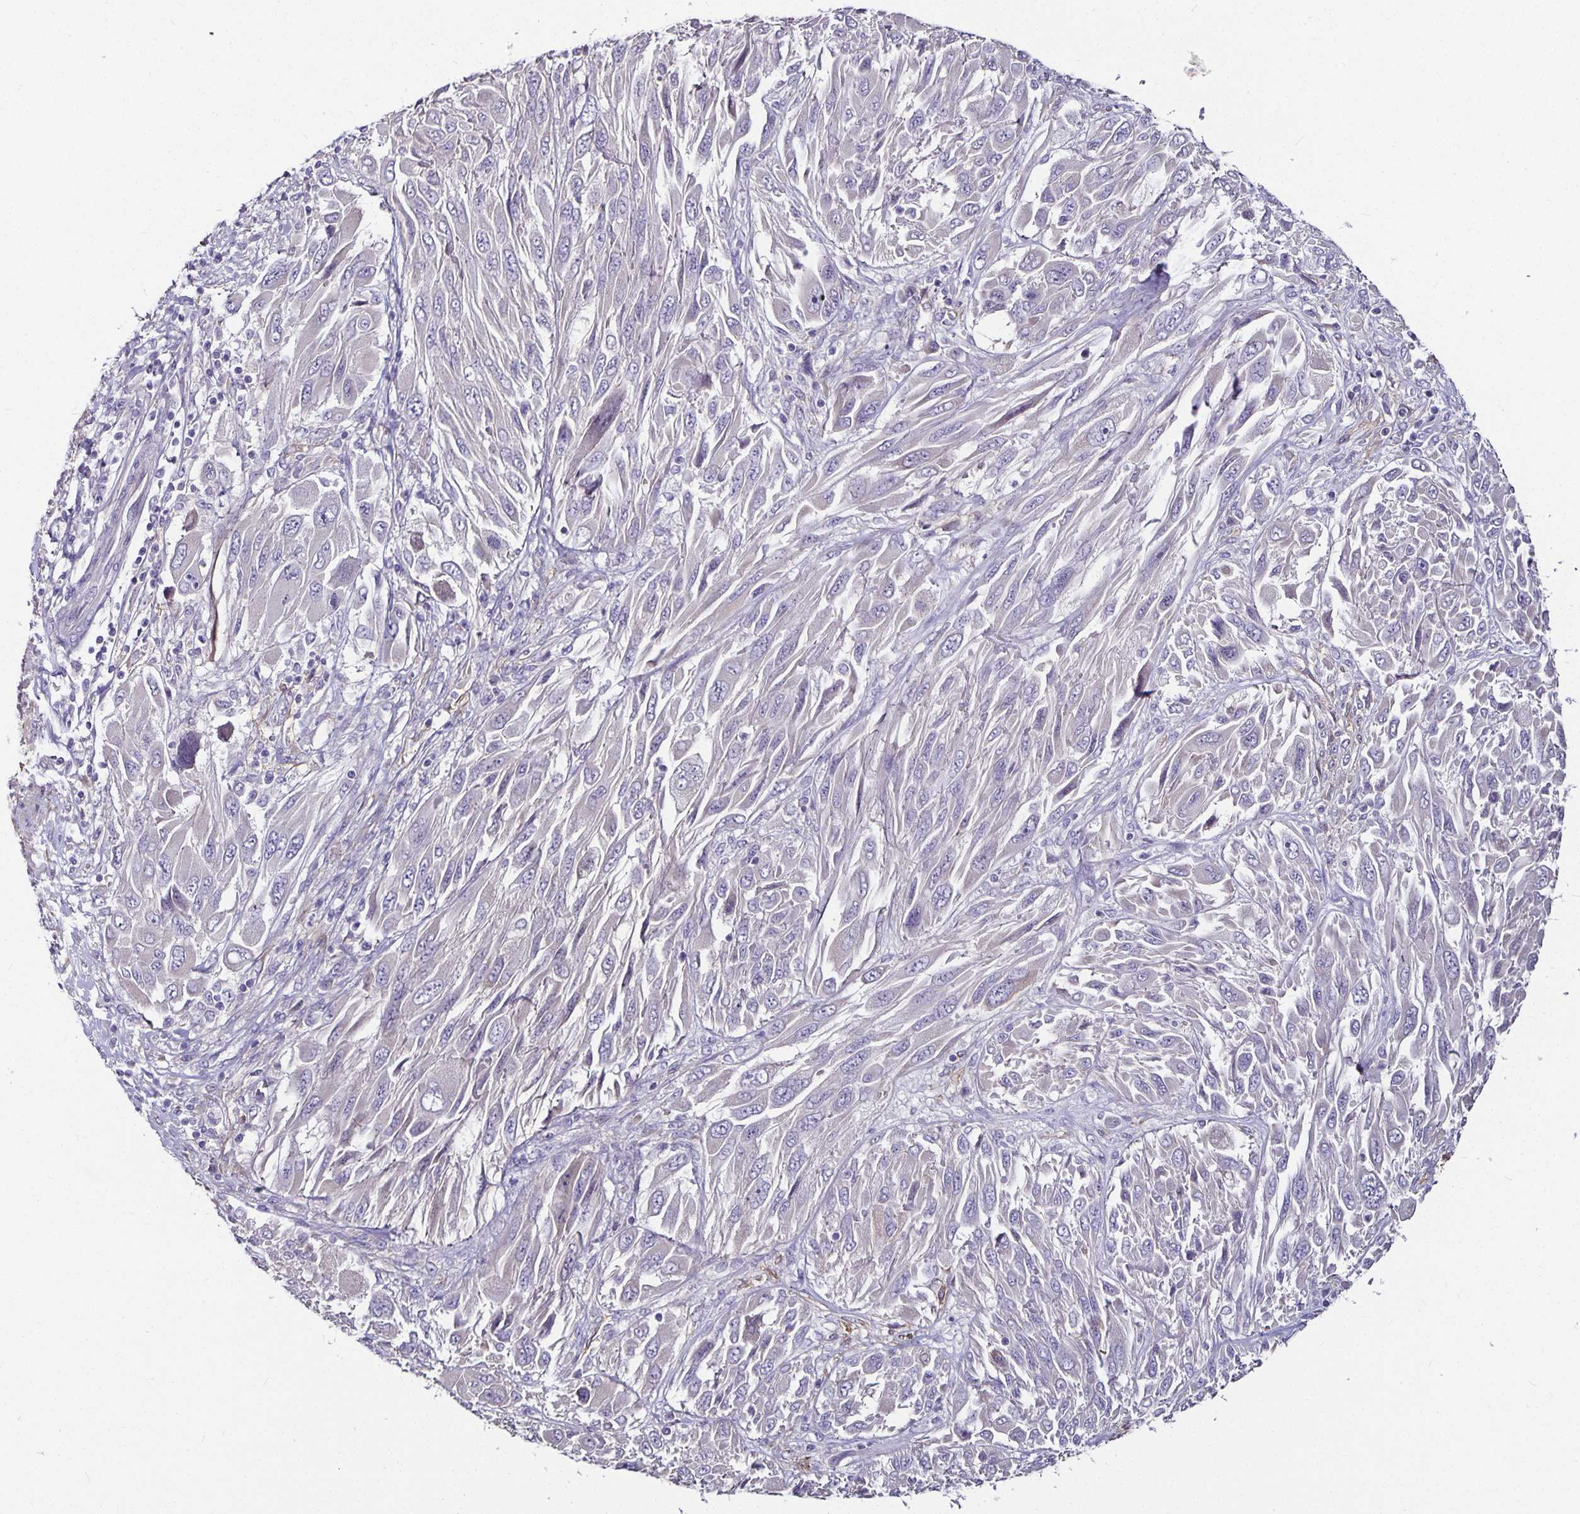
{"staining": {"intensity": "negative", "quantity": "none", "location": "none"}, "tissue": "melanoma", "cell_type": "Tumor cells", "image_type": "cancer", "snomed": [{"axis": "morphology", "description": "Malignant melanoma, NOS"}, {"axis": "topography", "description": "Skin"}], "caption": "Immunohistochemistry of human melanoma exhibits no positivity in tumor cells. The staining is performed using DAB brown chromogen with nuclei counter-stained in using hematoxylin.", "gene": "CA12", "patient": {"sex": "female", "age": 91}}